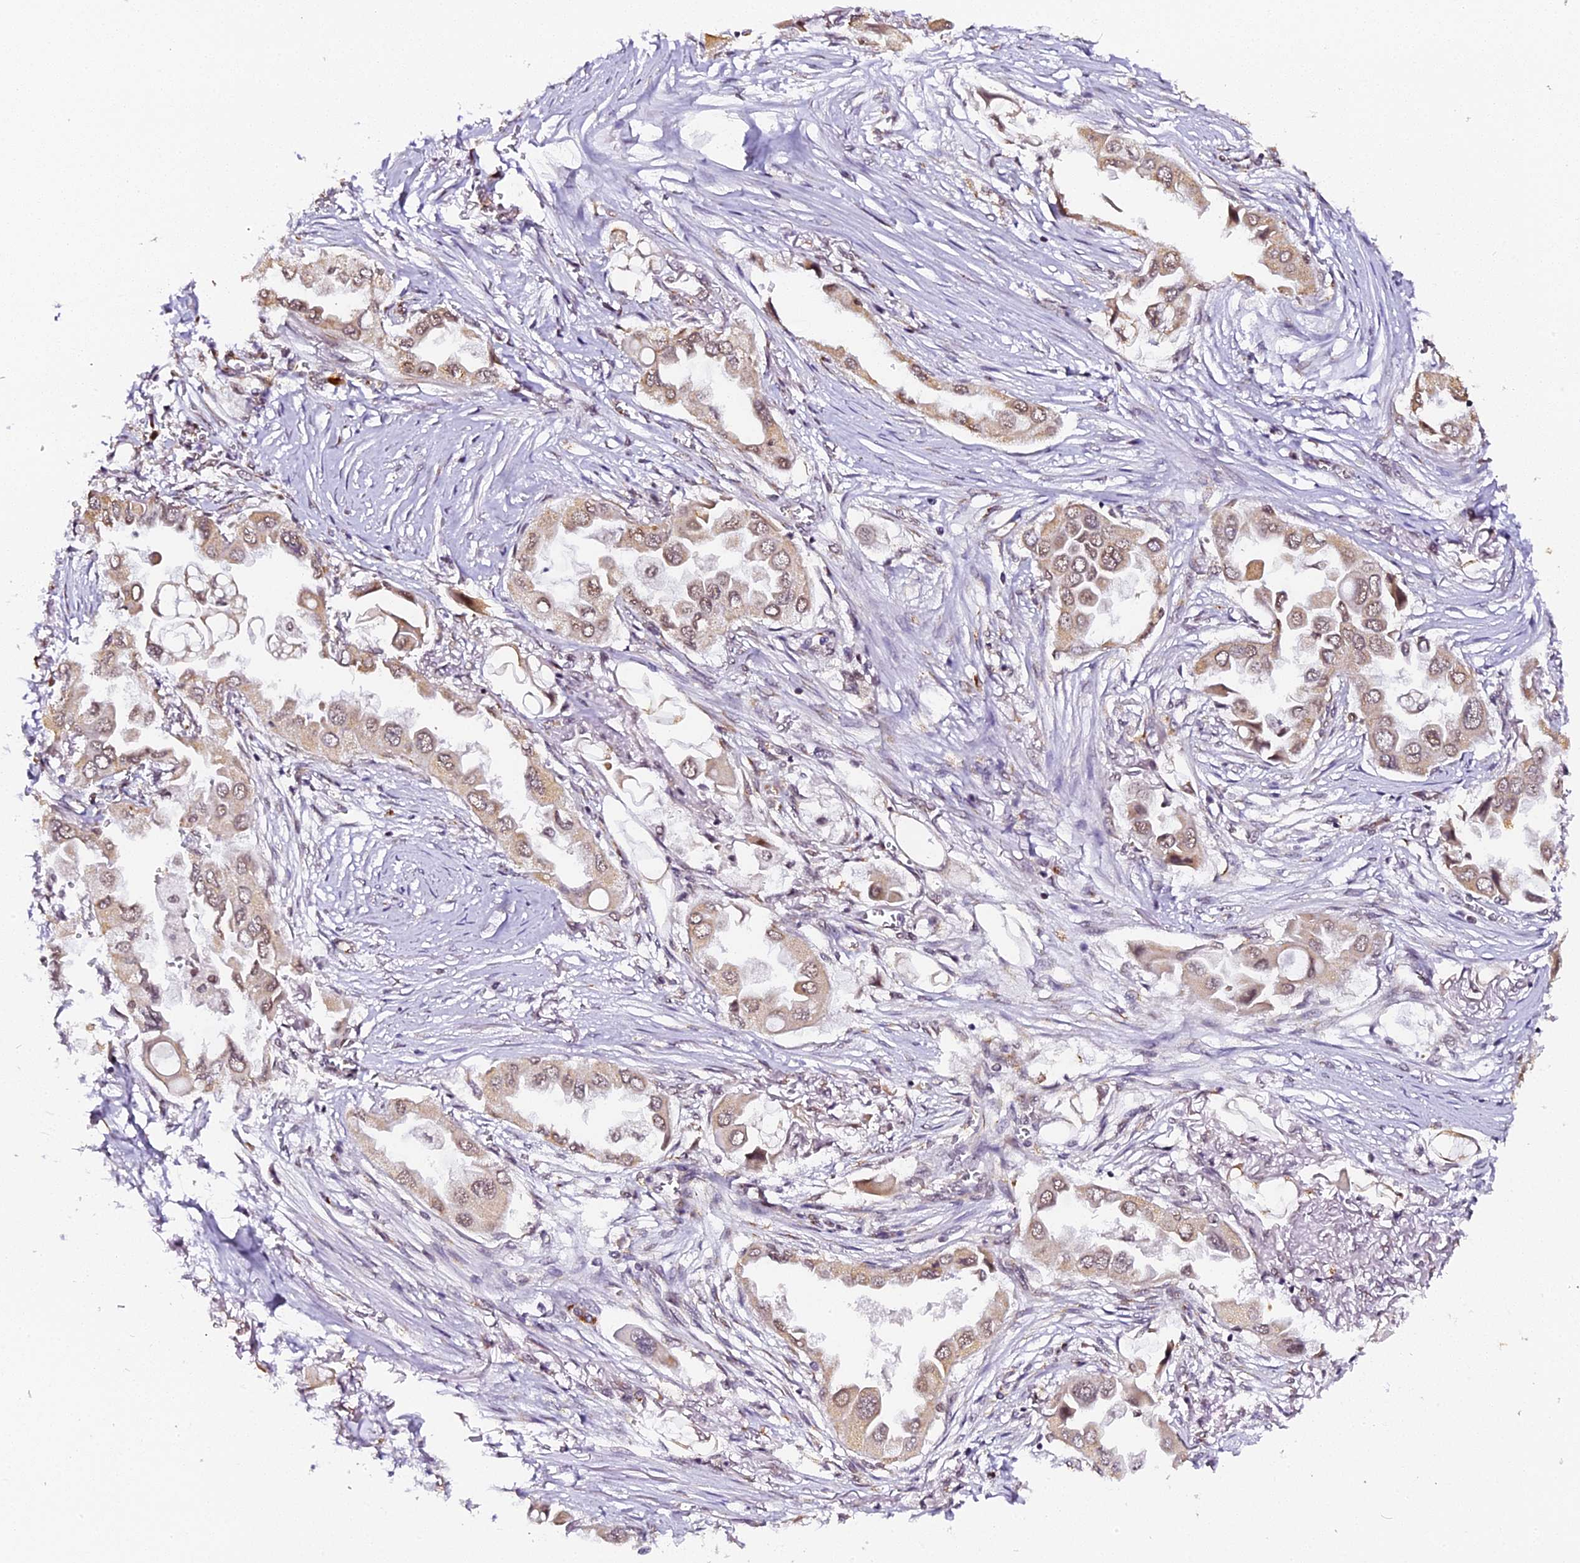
{"staining": {"intensity": "weak", "quantity": ">75%", "location": "cytoplasmic/membranous,nuclear"}, "tissue": "lung cancer", "cell_type": "Tumor cells", "image_type": "cancer", "snomed": [{"axis": "morphology", "description": "Adenocarcinoma, NOS"}, {"axis": "topography", "description": "Lung"}], "caption": "Protein staining displays weak cytoplasmic/membranous and nuclear positivity in about >75% of tumor cells in lung cancer. The protein is shown in brown color, while the nuclei are stained blue.", "gene": "NCBP1", "patient": {"sex": "female", "age": 76}}